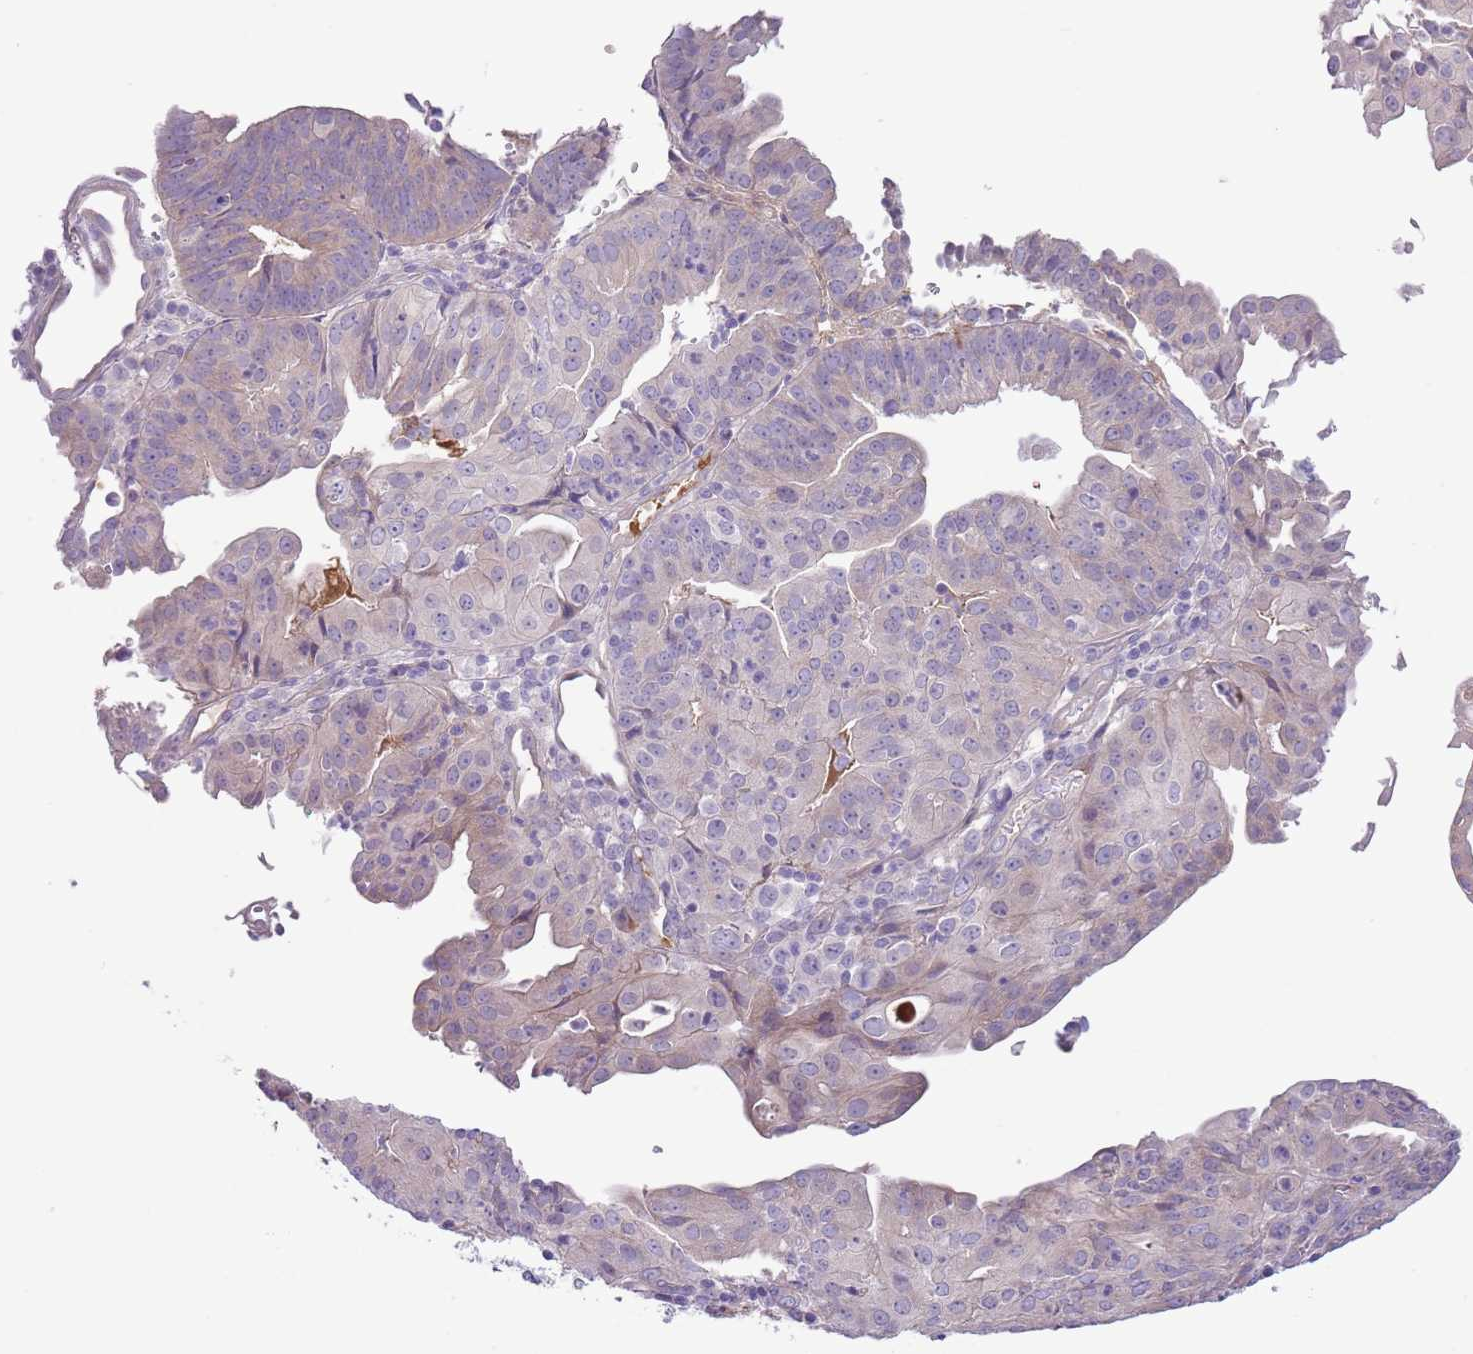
{"staining": {"intensity": "negative", "quantity": "none", "location": "none"}, "tissue": "endometrial cancer", "cell_type": "Tumor cells", "image_type": "cancer", "snomed": [{"axis": "morphology", "description": "Adenocarcinoma, NOS"}, {"axis": "topography", "description": "Endometrium"}], "caption": "The immunohistochemistry photomicrograph has no significant positivity in tumor cells of endometrial adenocarcinoma tissue. The staining is performed using DAB (3,3'-diaminobenzidine) brown chromogen with nuclei counter-stained in using hematoxylin.", "gene": "CFH", "patient": {"sex": "female", "age": 56}}